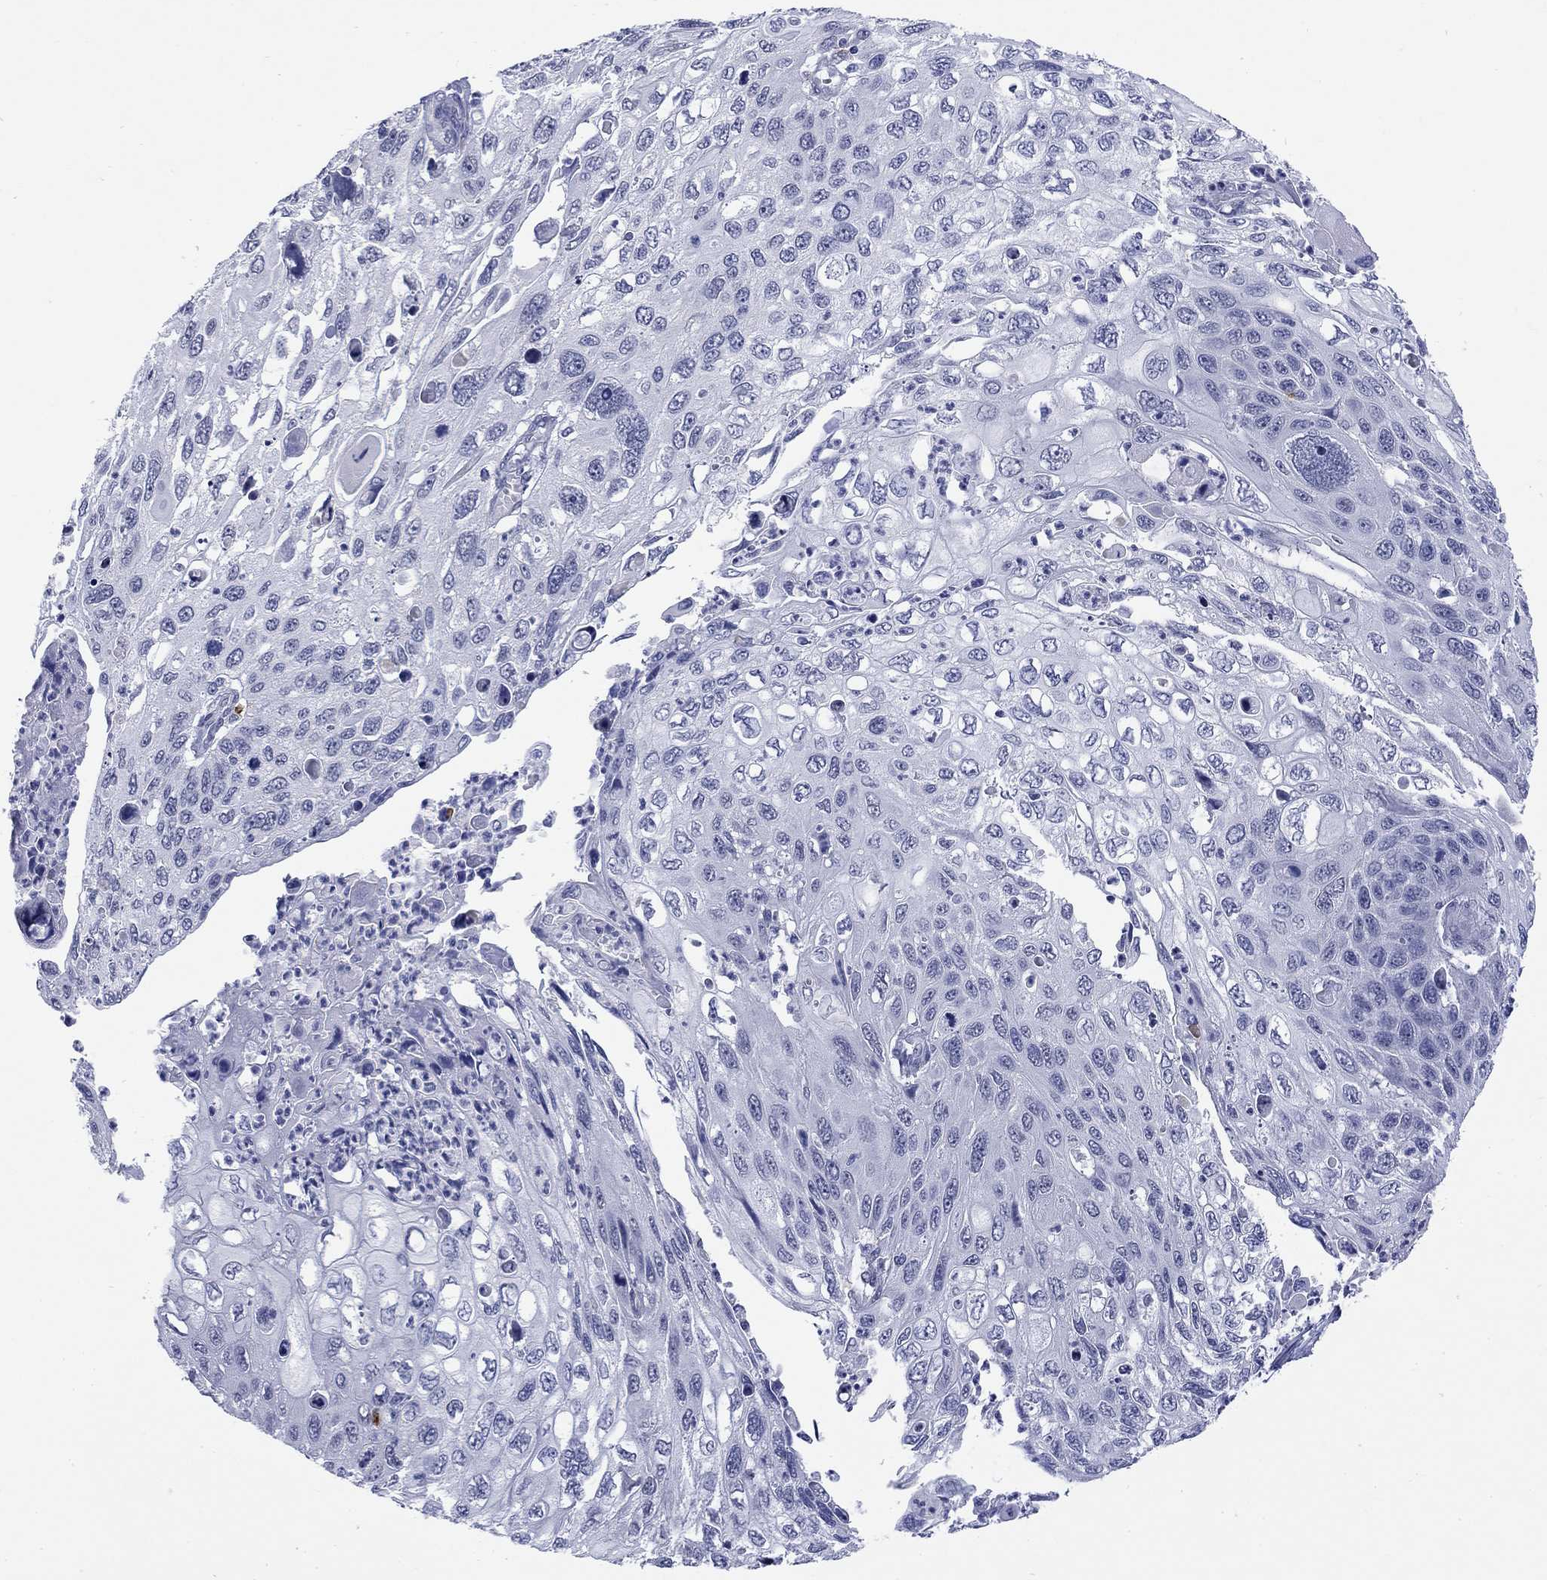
{"staining": {"intensity": "negative", "quantity": "none", "location": "none"}, "tissue": "cervical cancer", "cell_type": "Tumor cells", "image_type": "cancer", "snomed": [{"axis": "morphology", "description": "Squamous cell carcinoma, NOS"}, {"axis": "topography", "description": "Cervix"}], "caption": "This is an immunohistochemistry micrograph of squamous cell carcinoma (cervical). There is no staining in tumor cells.", "gene": "ECEL1", "patient": {"sex": "female", "age": 70}}